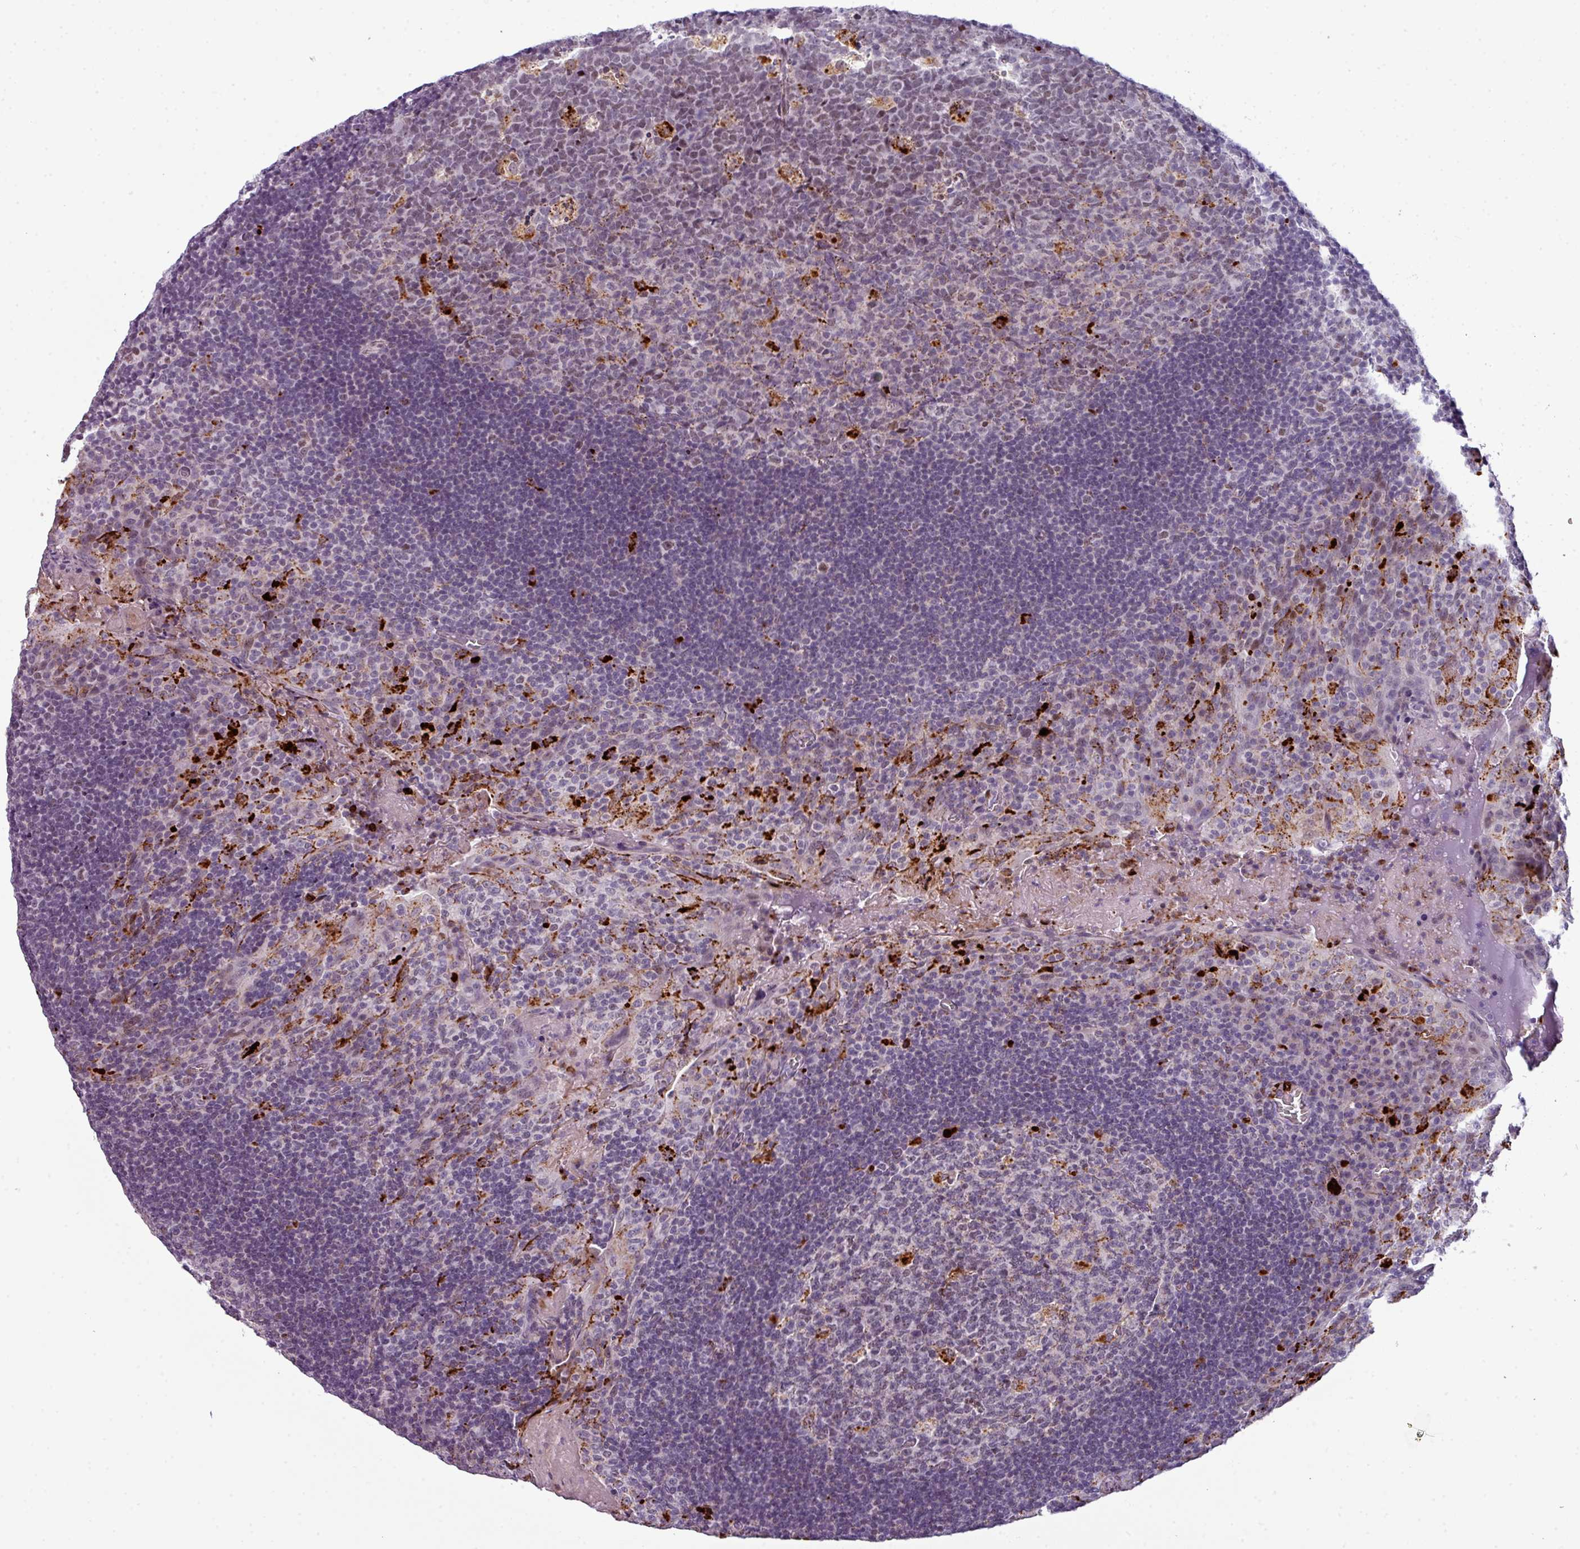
{"staining": {"intensity": "strong", "quantity": "<25%", "location": "cytoplasmic/membranous"}, "tissue": "tonsil", "cell_type": "Germinal center cells", "image_type": "normal", "snomed": [{"axis": "morphology", "description": "Normal tissue, NOS"}, {"axis": "topography", "description": "Tonsil"}], "caption": "Tonsil stained with DAB IHC shows medium levels of strong cytoplasmic/membranous expression in approximately <25% of germinal center cells.", "gene": "TMEFF1", "patient": {"sex": "male", "age": 17}}